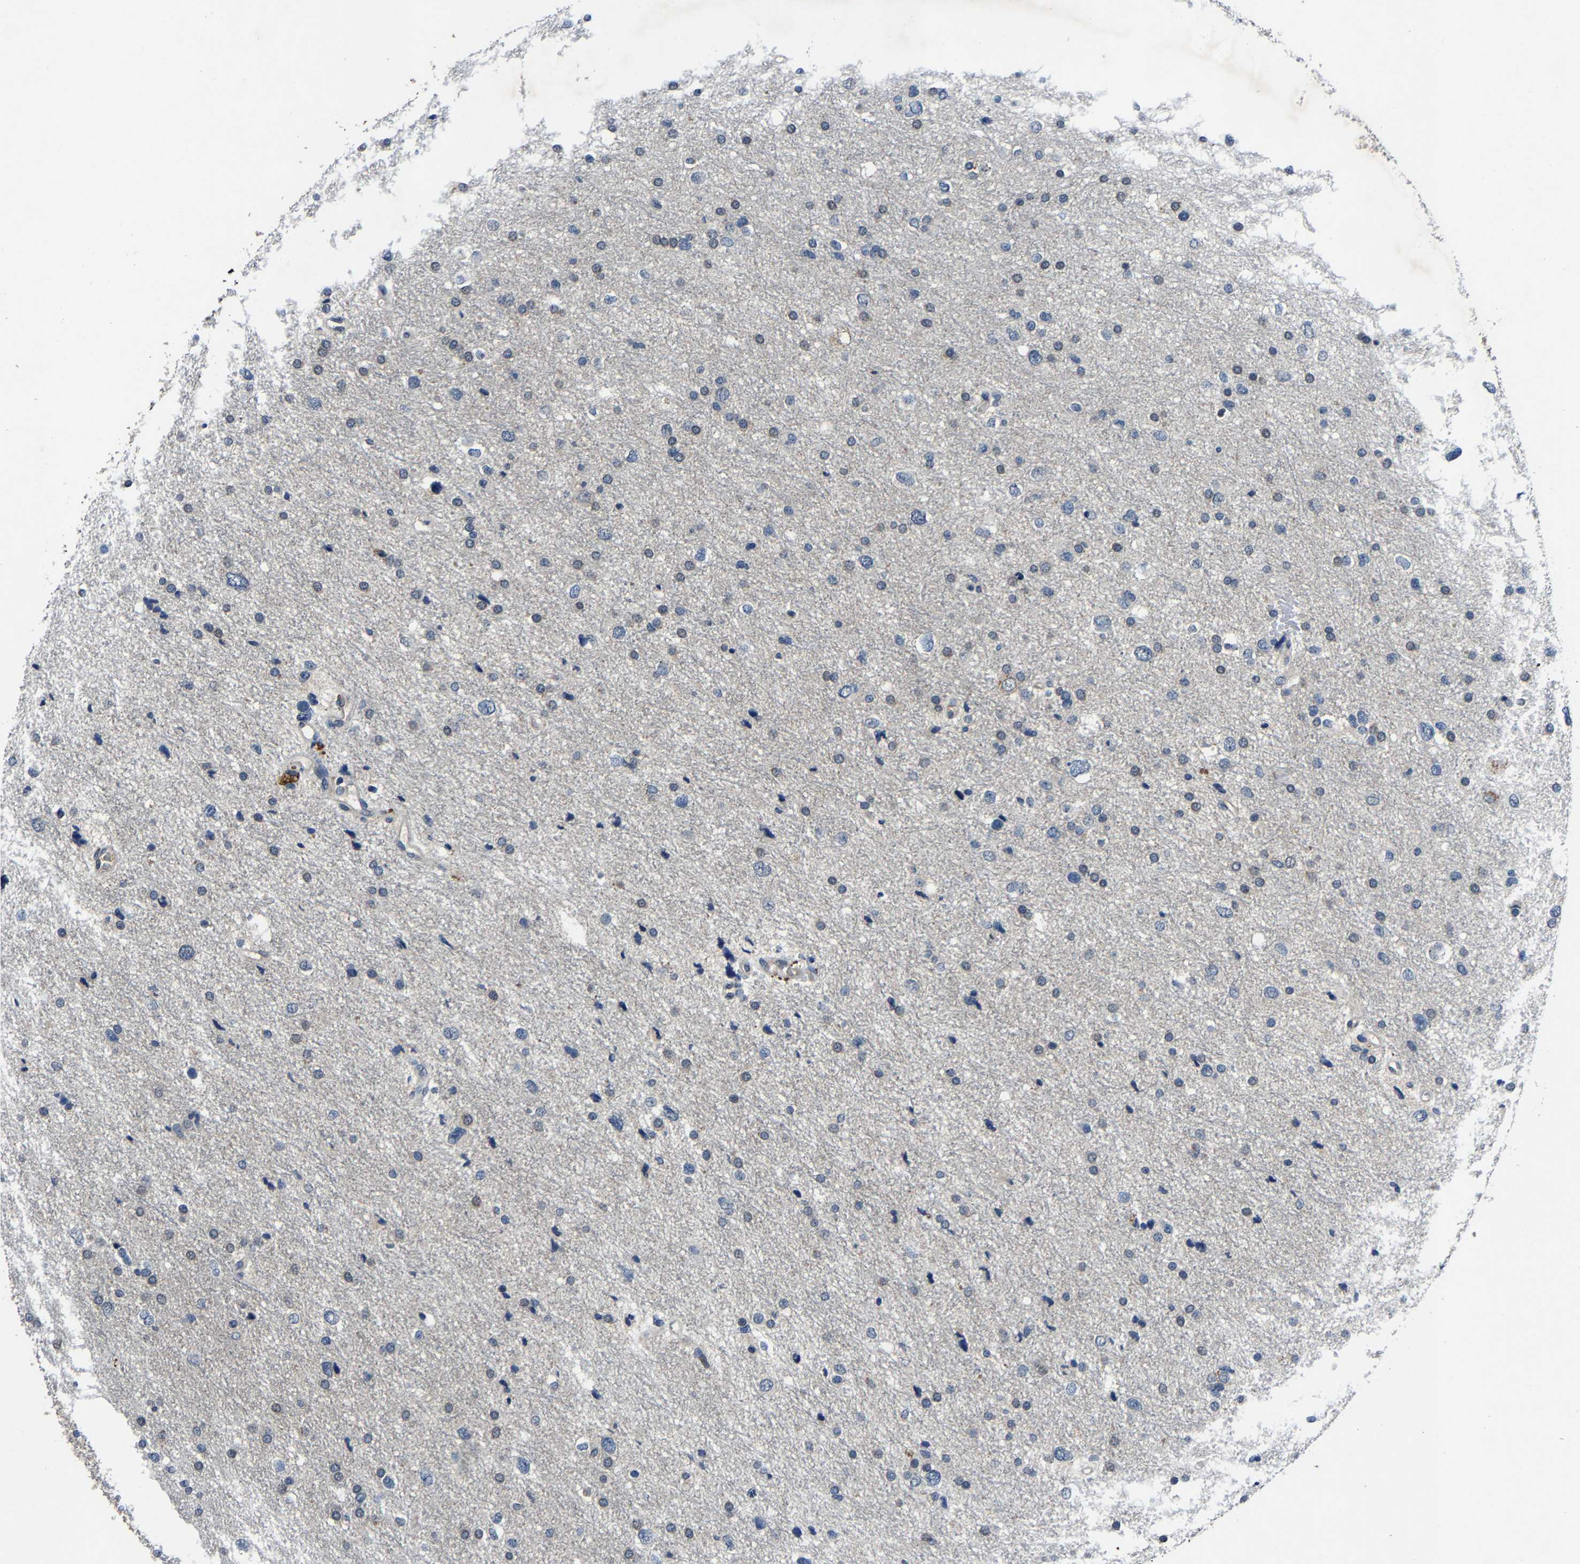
{"staining": {"intensity": "negative", "quantity": "none", "location": "none"}, "tissue": "glioma", "cell_type": "Tumor cells", "image_type": "cancer", "snomed": [{"axis": "morphology", "description": "Glioma, malignant, Low grade"}, {"axis": "topography", "description": "Brain"}], "caption": "Malignant low-grade glioma was stained to show a protein in brown. There is no significant positivity in tumor cells. (DAB (3,3'-diaminobenzidine) immunohistochemistry (IHC), high magnification).", "gene": "PCNX2", "patient": {"sex": "female", "age": 37}}